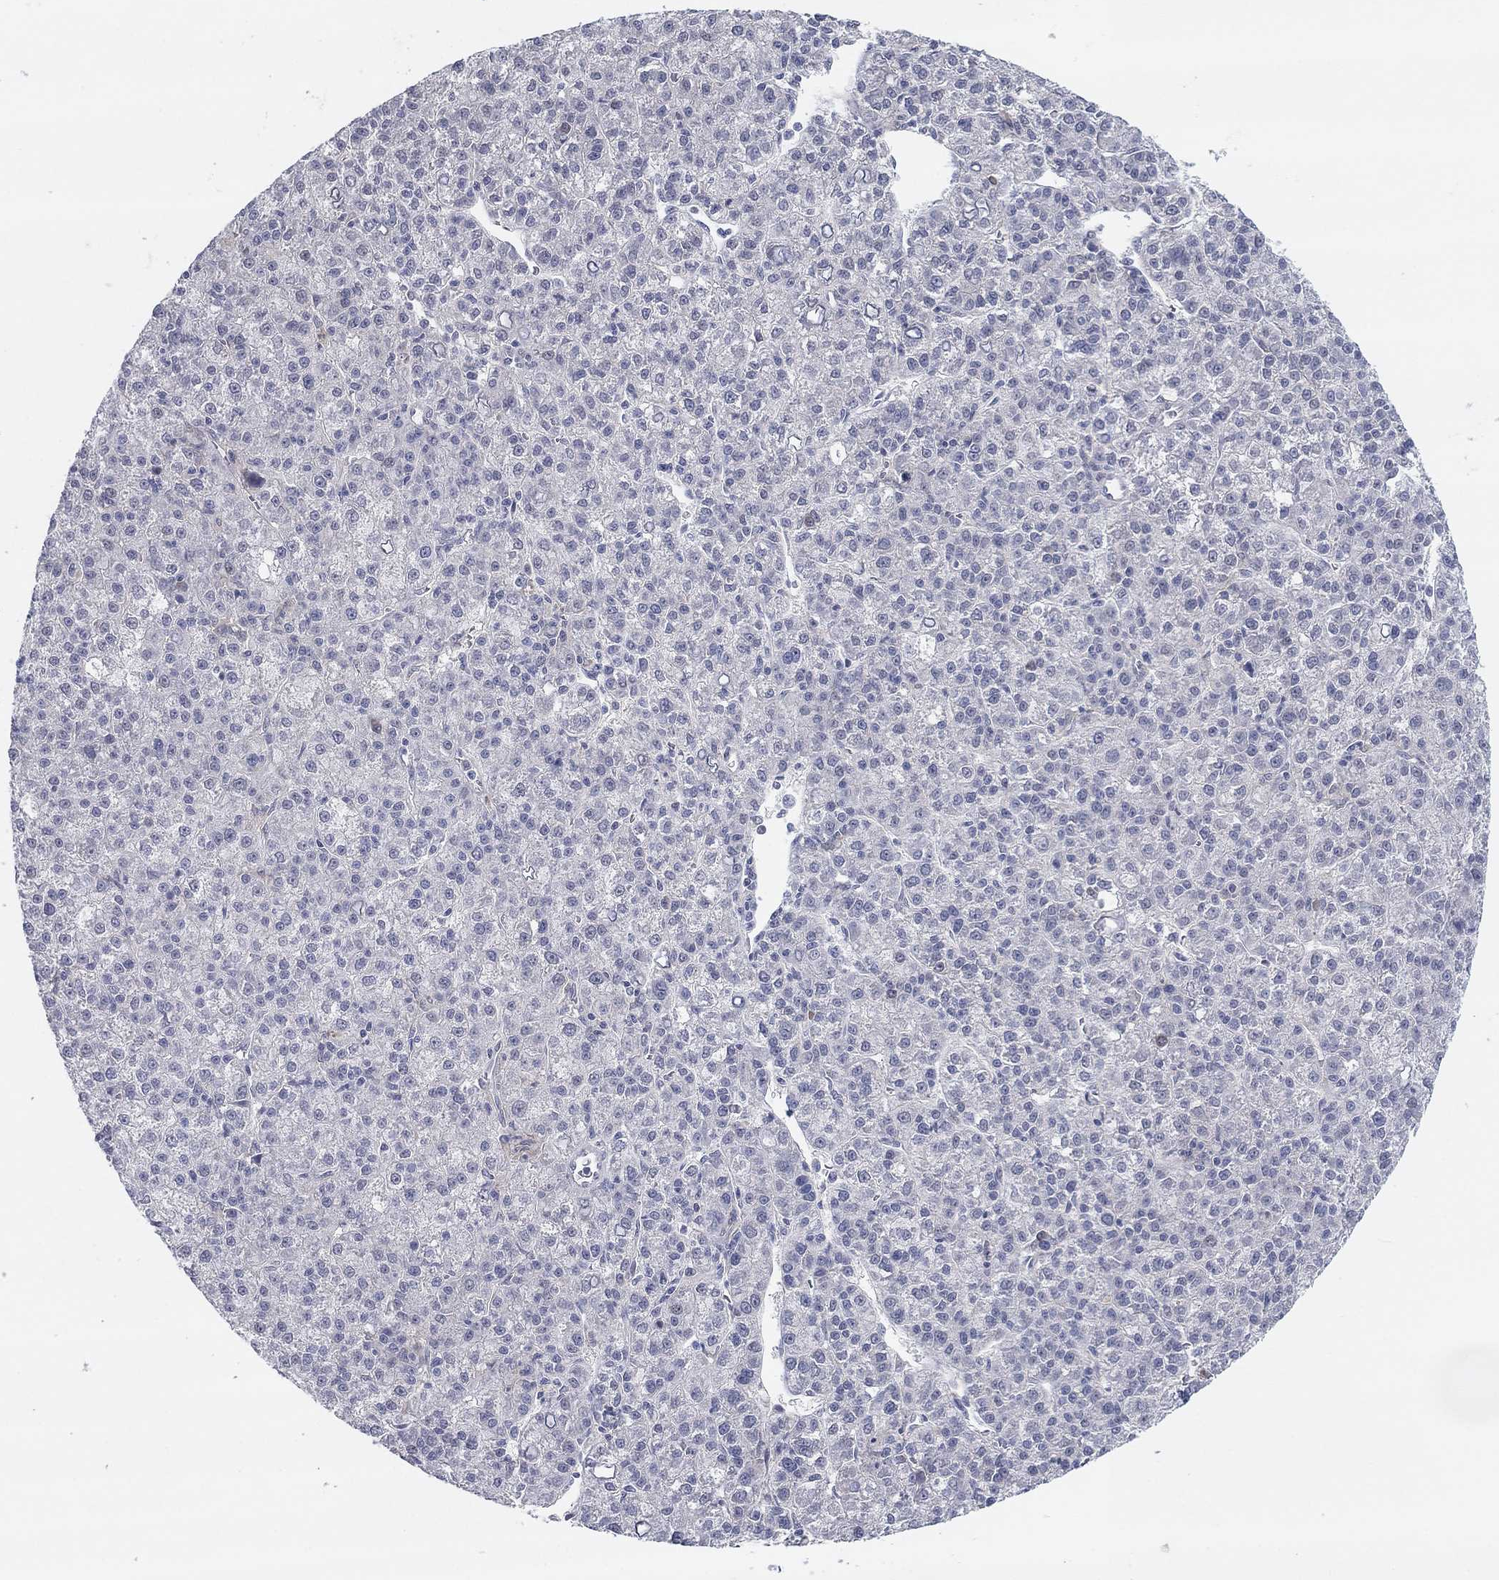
{"staining": {"intensity": "negative", "quantity": "none", "location": "none"}, "tissue": "liver cancer", "cell_type": "Tumor cells", "image_type": "cancer", "snomed": [{"axis": "morphology", "description": "Carcinoma, Hepatocellular, NOS"}, {"axis": "topography", "description": "Liver"}], "caption": "Immunohistochemistry of human liver cancer exhibits no positivity in tumor cells.", "gene": "AMN1", "patient": {"sex": "female", "age": 60}}